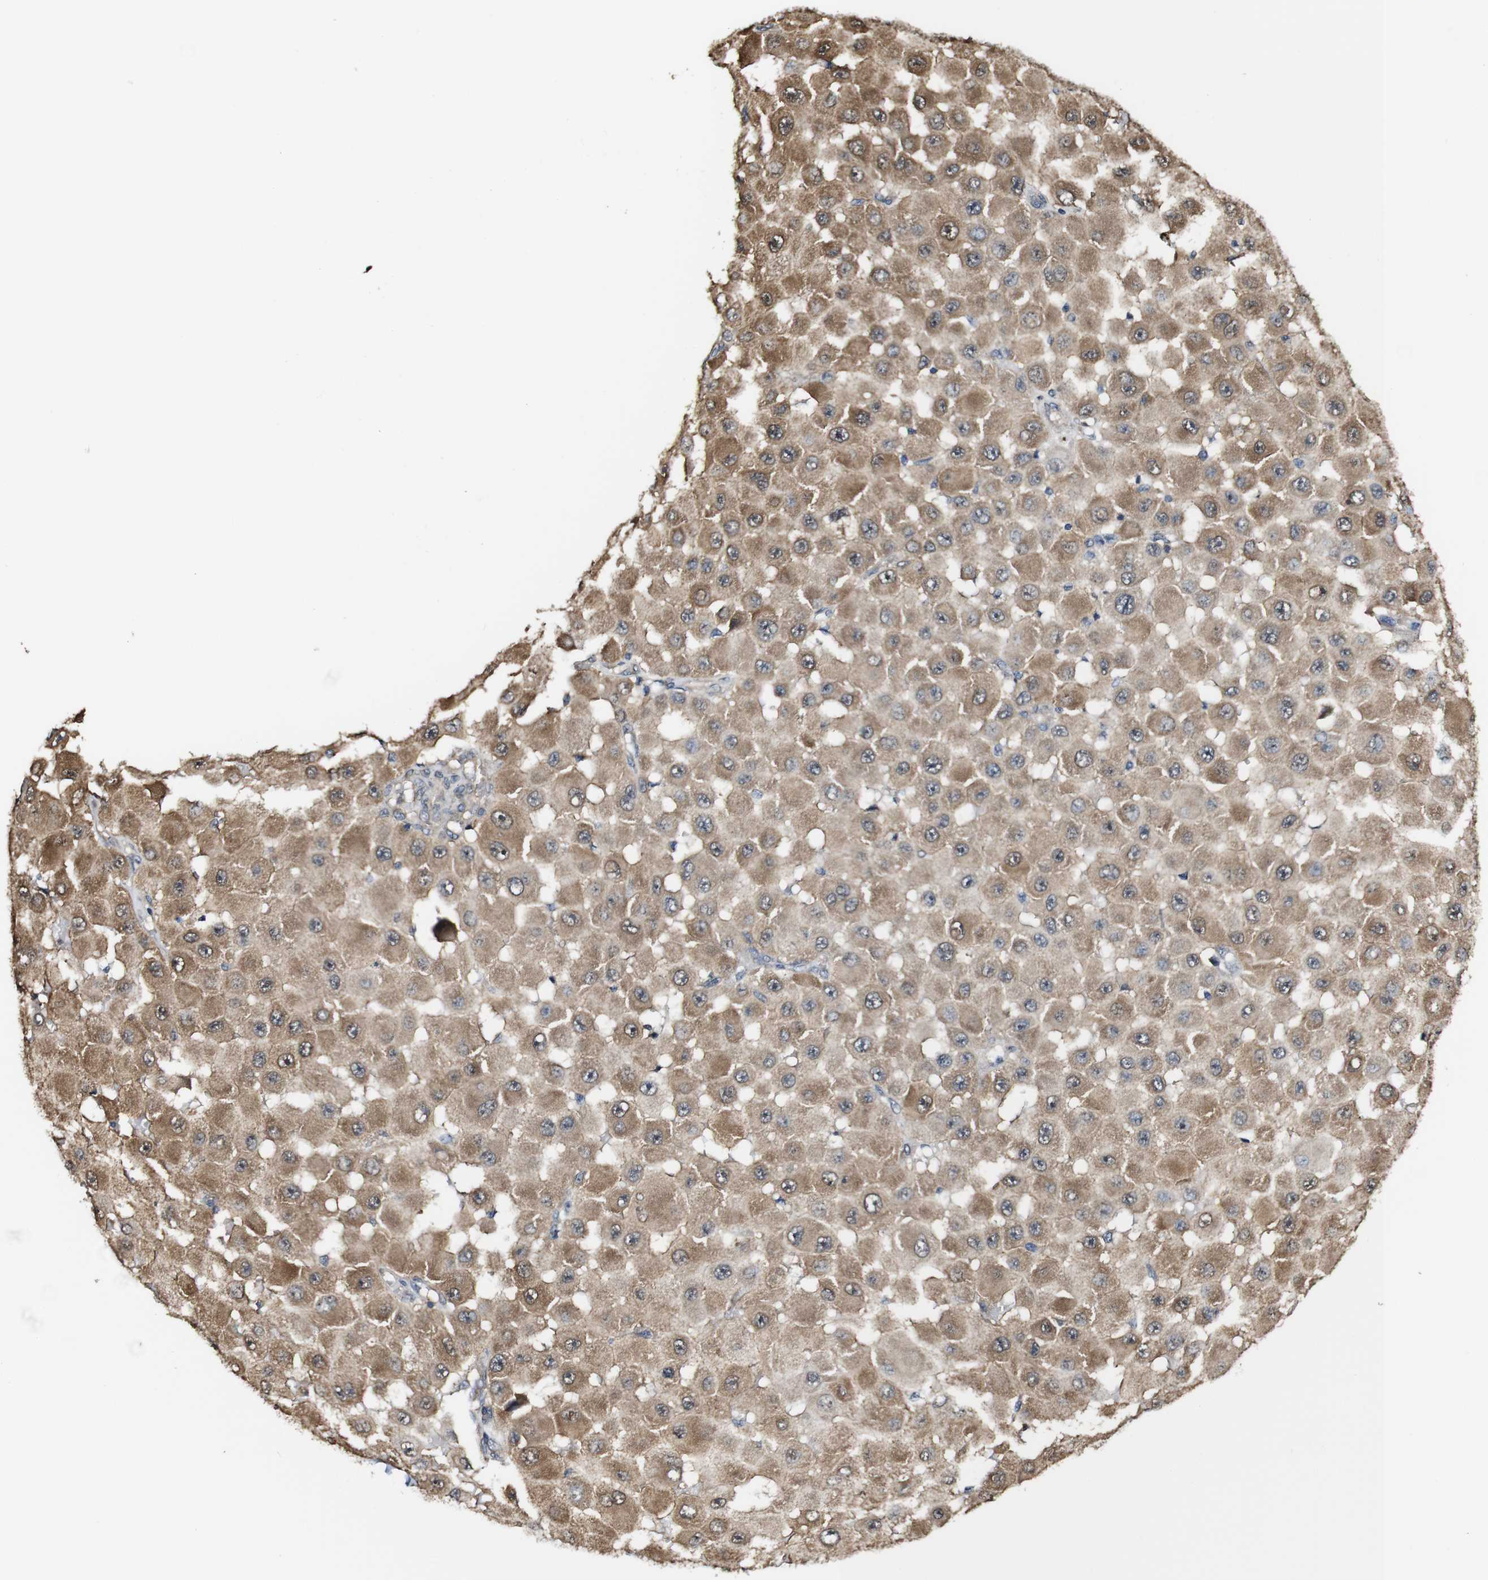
{"staining": {"intensity": "moderate", "quantity": ">75%", "location": "cytoplasmic/membranous"}, "tissue": "melanoma", "cell_type": "Tumor cells", "image_type": "cancer", "snomed": [{"axis": "morphology", "description": "Malignant melanoma, NOS"}, {"axis": "topography", "description": "Skin"}], "caption": "Malignant melanoma was stained to show a protein in brown. There is medium levels of moderate cytoplasmic/membranous positivity in approximately >75% of tumor cells.", "gene": "PTPRR", "patient": {"sex": "female", "age": 81}}